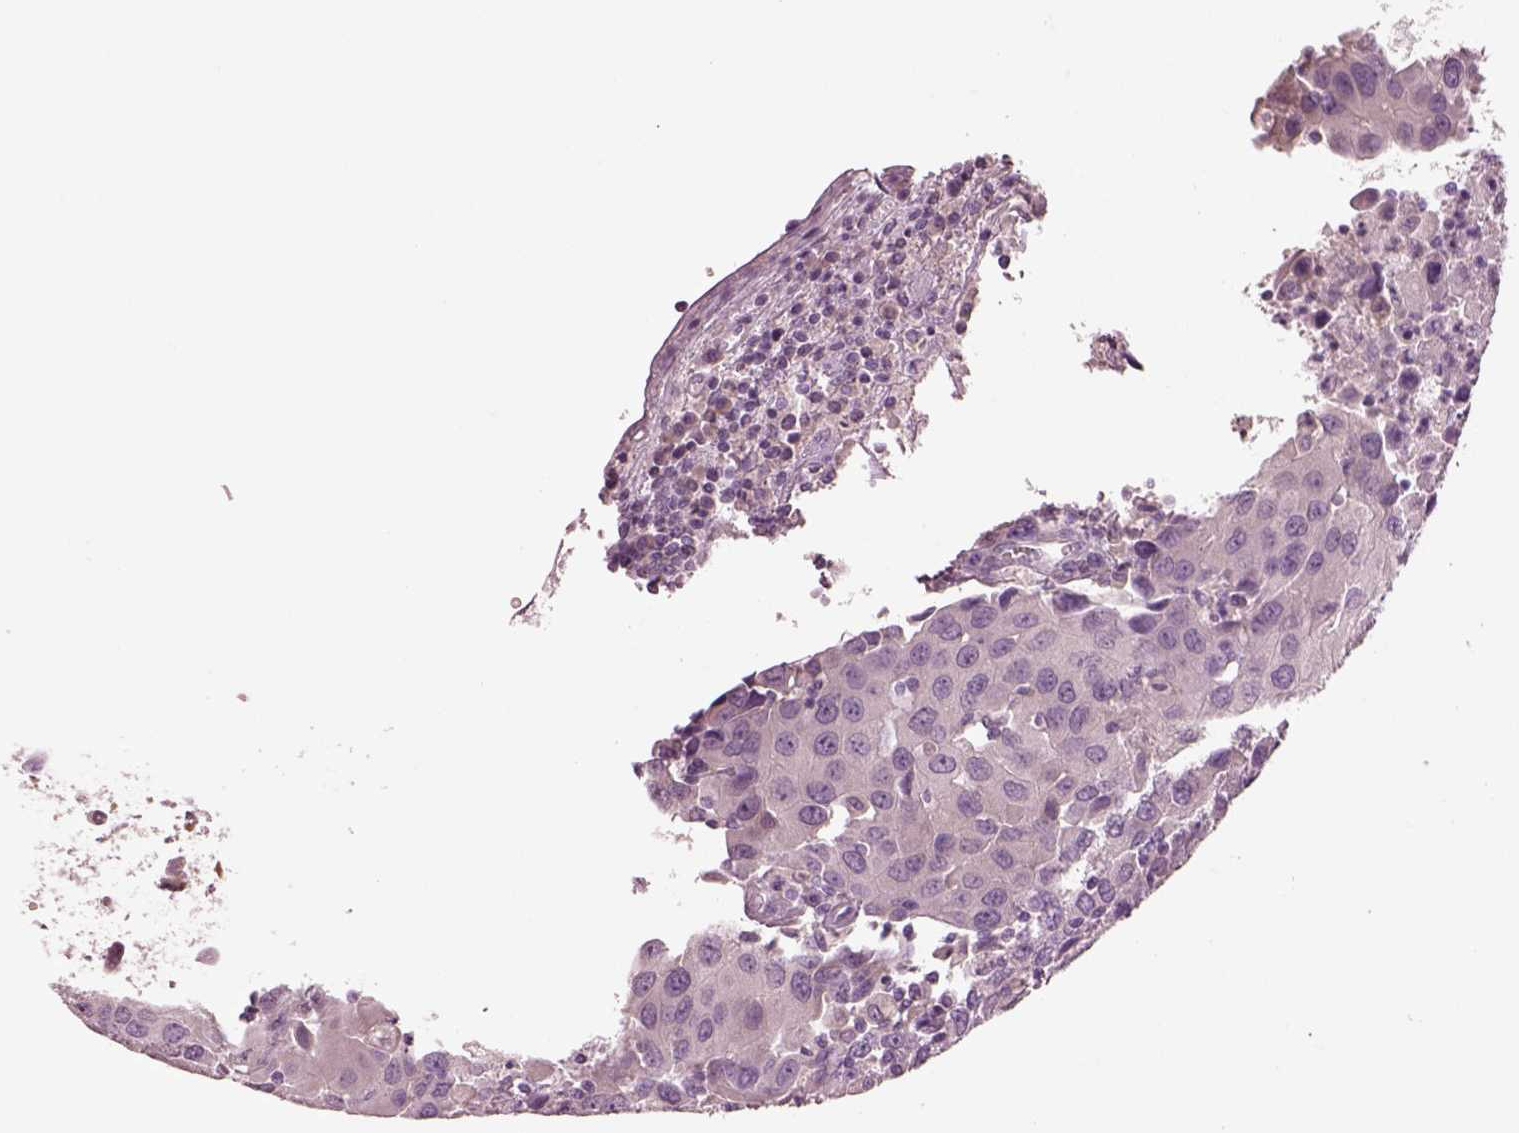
{"staining": {"intensity": "negative", "quantity": "none", "location": "none"}, "tissue": "urothelial cancer", "cell_type": "Tumor cells", "image_type": "cancer", "snomed": [{"axis": "morphology", "description": "Urothelial carcinoma, High grade"}, {"axis": "topography", "description": "Urinary bladder"}], "caption": "An IHC micrograph of urothelial cancer is shown. There is no staining in tumor cells of urothelial cancer. The staining is performed using DAB (3,3'-diaminobenzidine) brown chromogen with nuclei counter-stained in using hematoxylin.", "gene": "CLPSL1", "patient": {"sex": "female", "age": 85}}